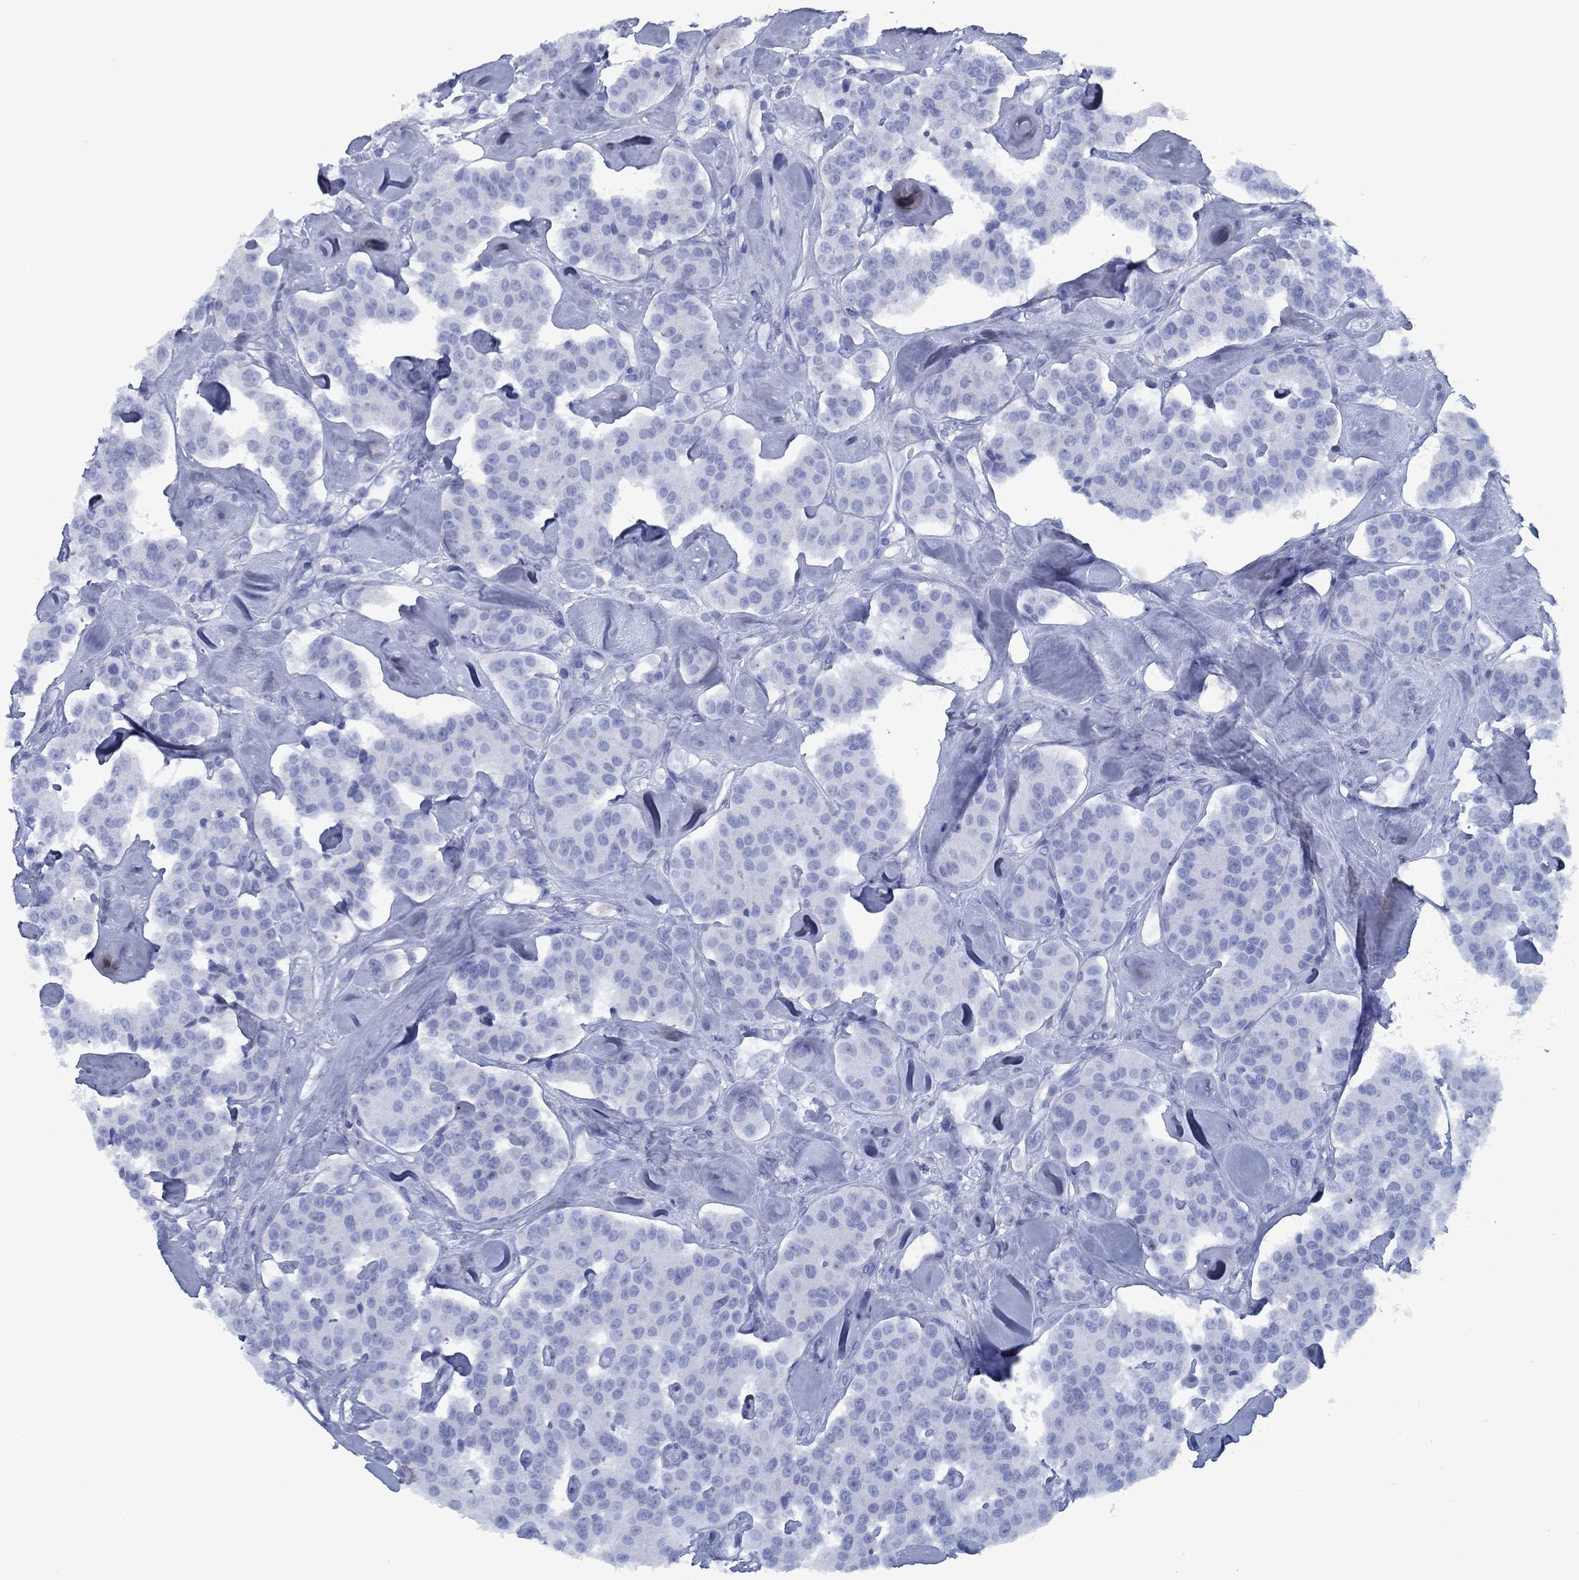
{"staining": {"intensity": "negative", "quantity": "none", "location": "none"}, "tissue": "carcinoid", "cell_type": "Tumor cells", "image_type": "cancer", "snomed": [{"axis": "morphology", "description": "Carcinoid, malignant, NOS"}, {"axis": "topography", "description": "Pancreas"}], "caption": "This is a histopathology image of immunohistochemistry (IHC) staining of carcinoid (malignant), which shows no staining in tumor cells. The staining is performed using DAB (3,3'-diaminobenzidine) brown chromogen with nuclei counter-stained in using hematoxylin.", "gene": "PNMA8A", "patient": {"sex": "male", "age": 41}}